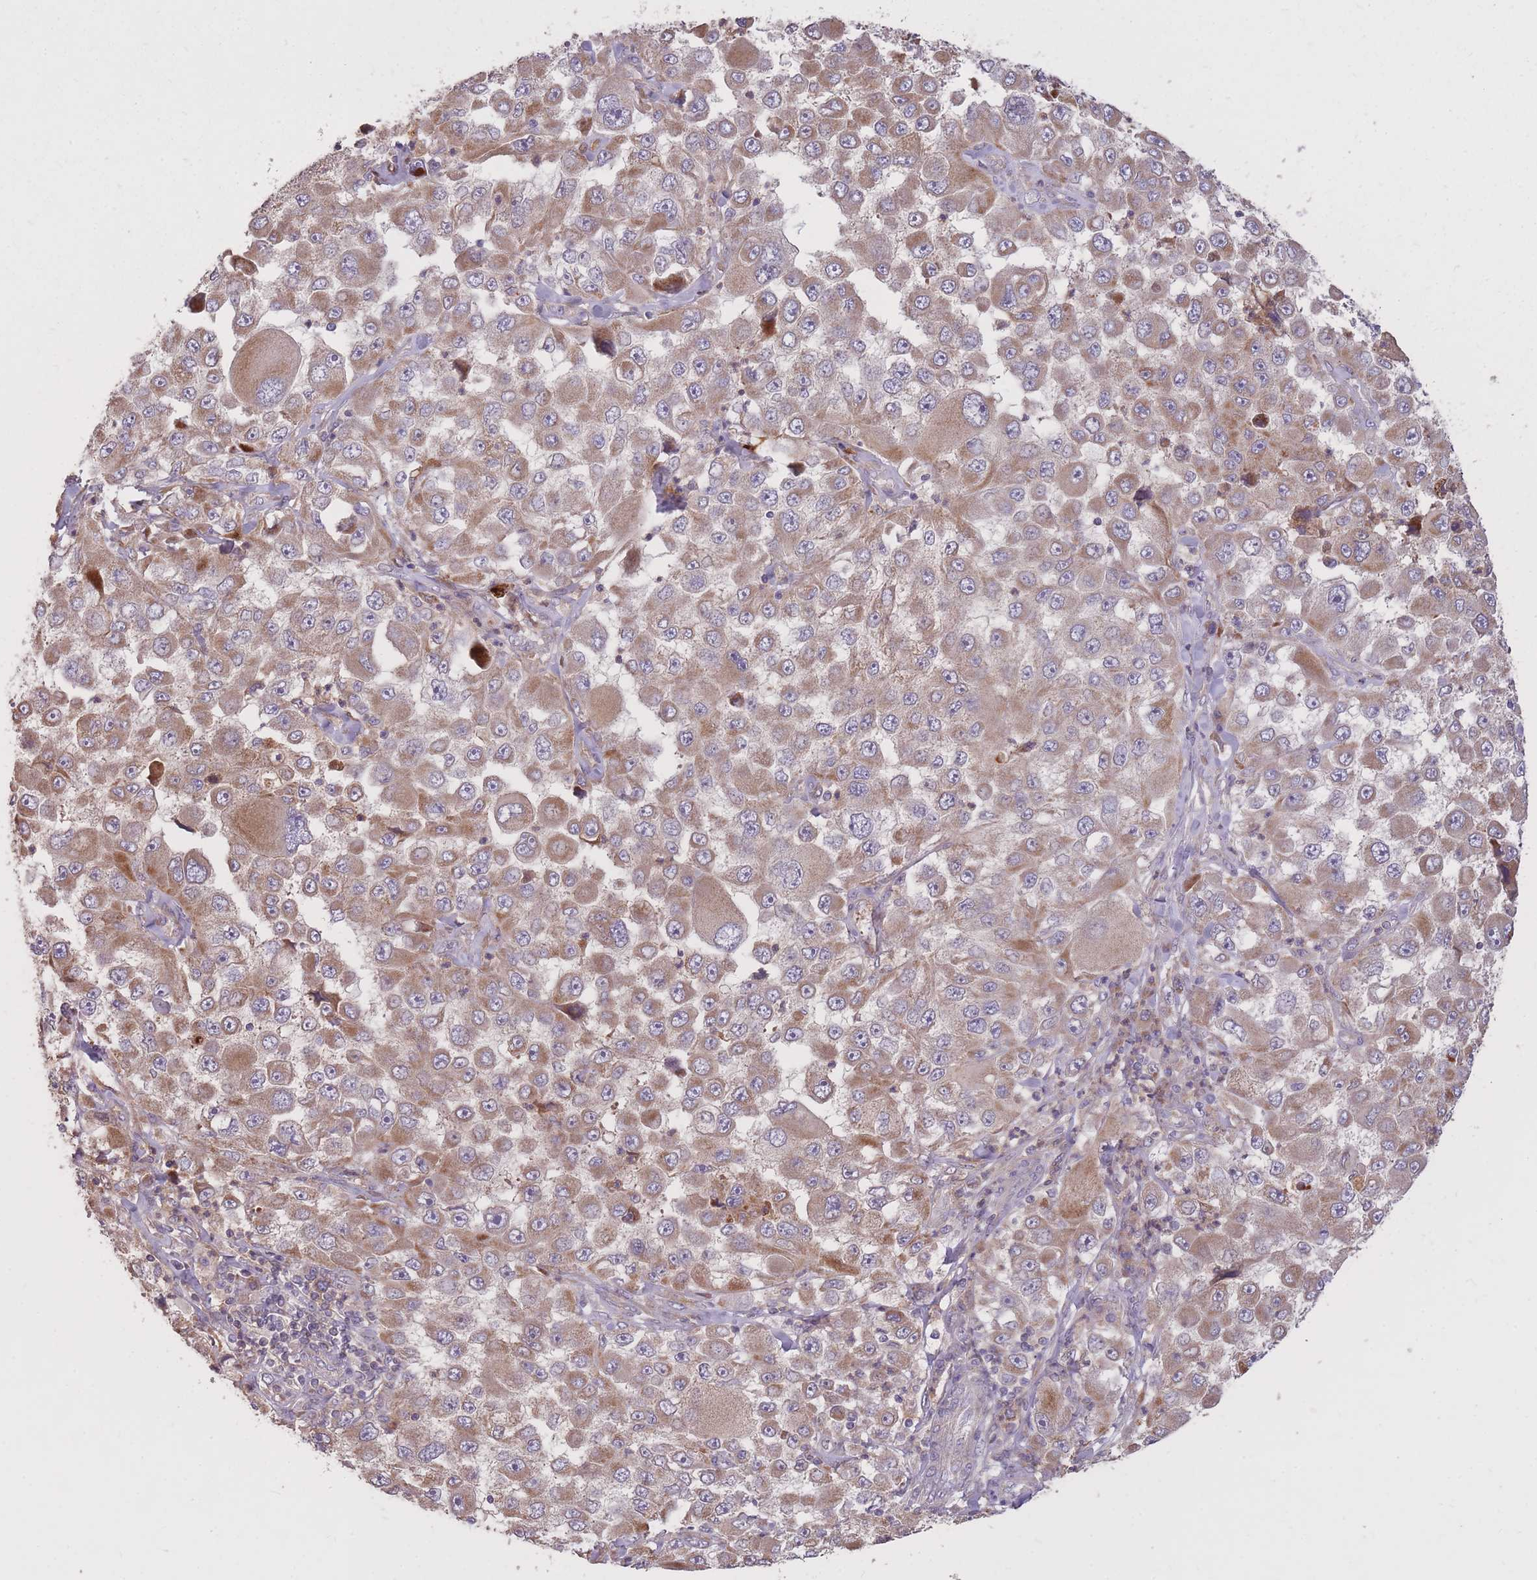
{"staining": {"intensity": "moderate", "quantity": ">75%", "location": "cytoplasmic/membranous"}, "tissue": "melanoma", "cell_type": "Tumor cells", "image_type": "cancer", "snomed": [{"axis": "morphology", "description": "Malignant melanoma, Metastatic site"}, {"axis": "topography", "description": "Lymph node"}], "caption": "Melanoma tissue shows moderate cytoplasmic/membranous staining in about >75% of tumor cells, visualized by immunohistochemistry. (Brightfield microscopy of DAB IHC at high magnification).", "gene": "IGF2BP2", "patient": {"sex": "male", "age": 62}}